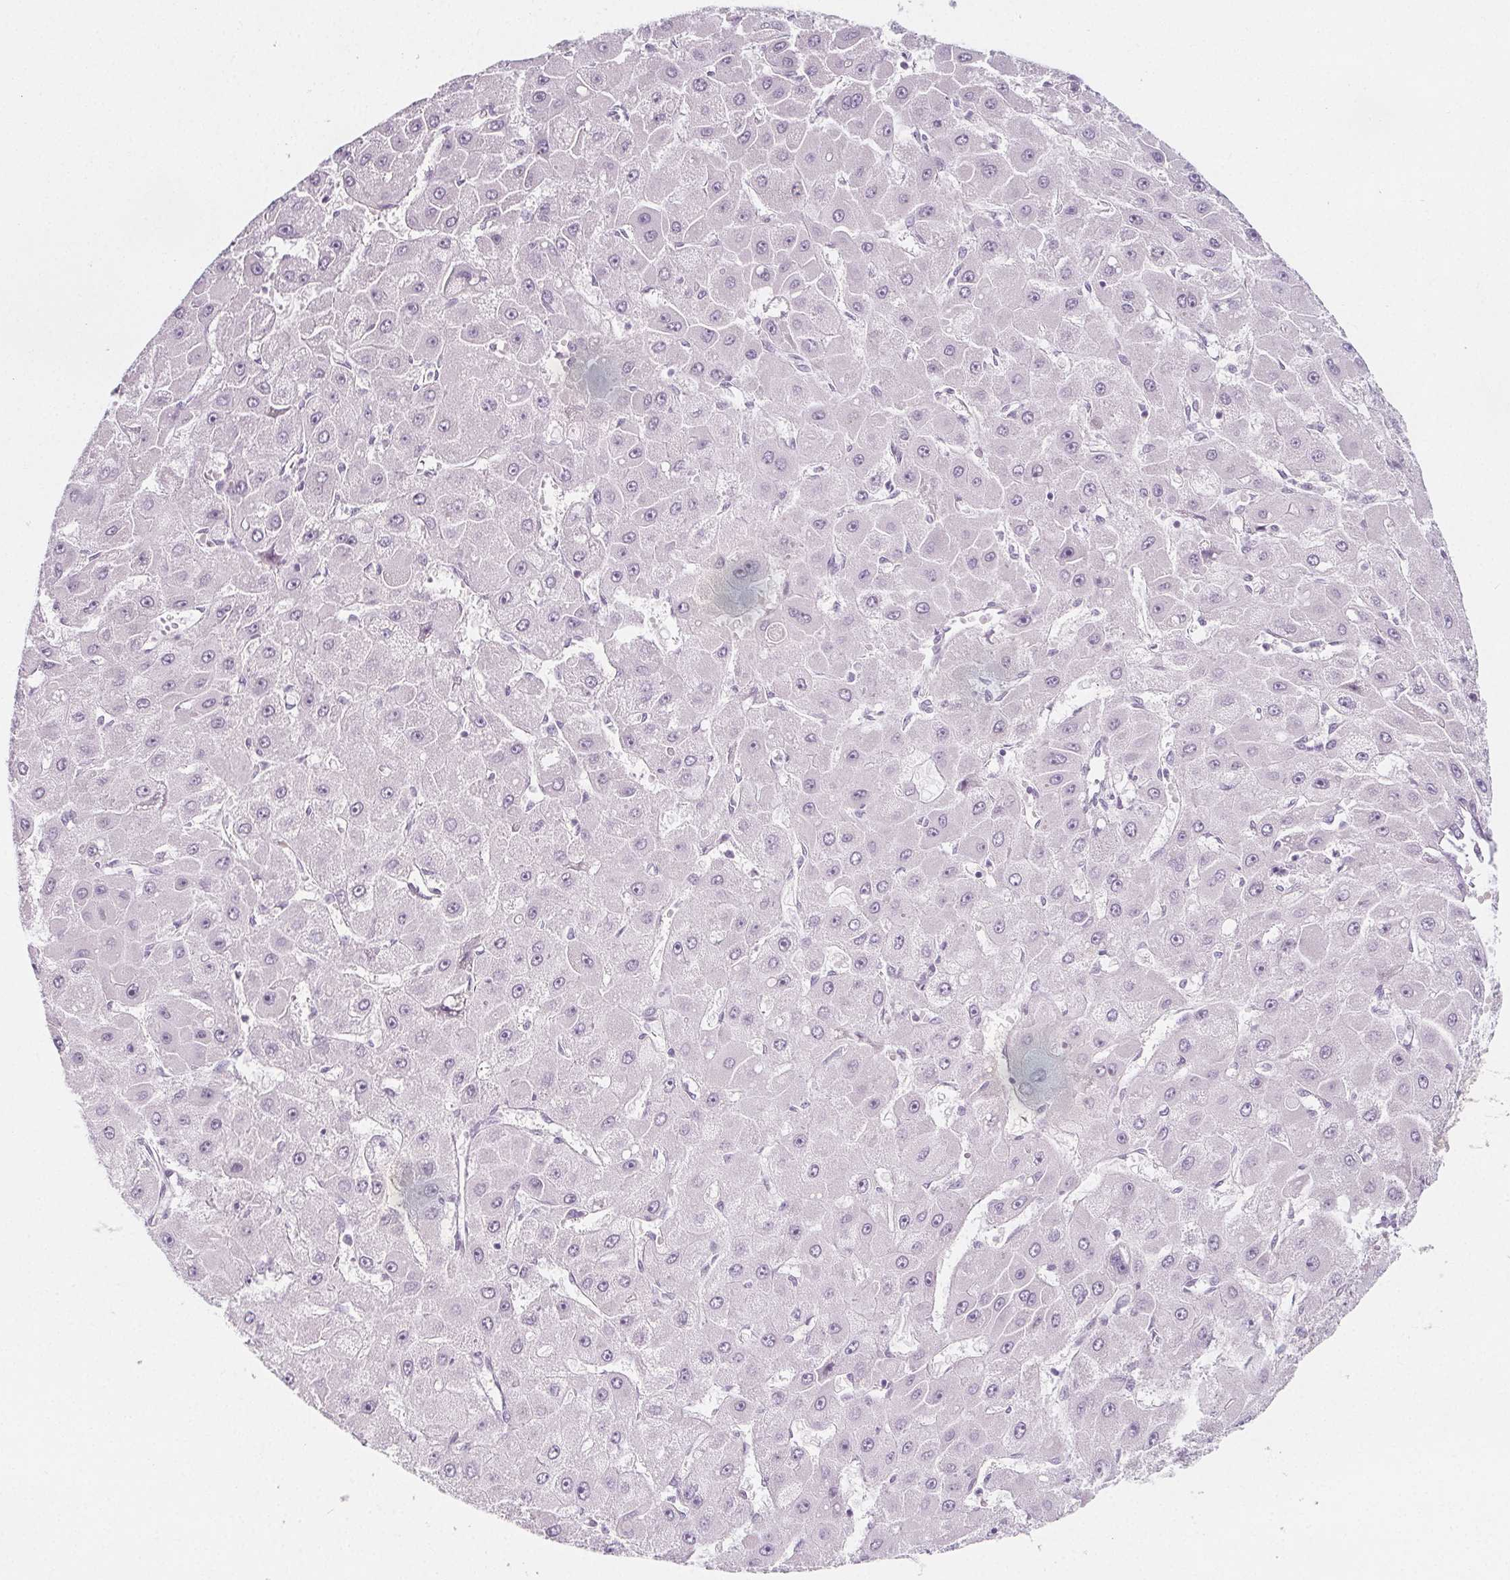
{"staining": {"intensity": "negative", "quantity": "none", "location": "none"}, "tissue": "liver cancer", "cell_type": "Tumor cells", "image_type": "cancer", "snomed": [{"axis": "morphology", "description": "Carcinoma, Hepatocellular, NOS"}, {"axis": "topography", "description": "Liver"}], "caption": "Image shows no significant protein staining in tumor cells of liver cancer.", "gene": "IL17C", "patient": {"sex": "female", "age": 25}}